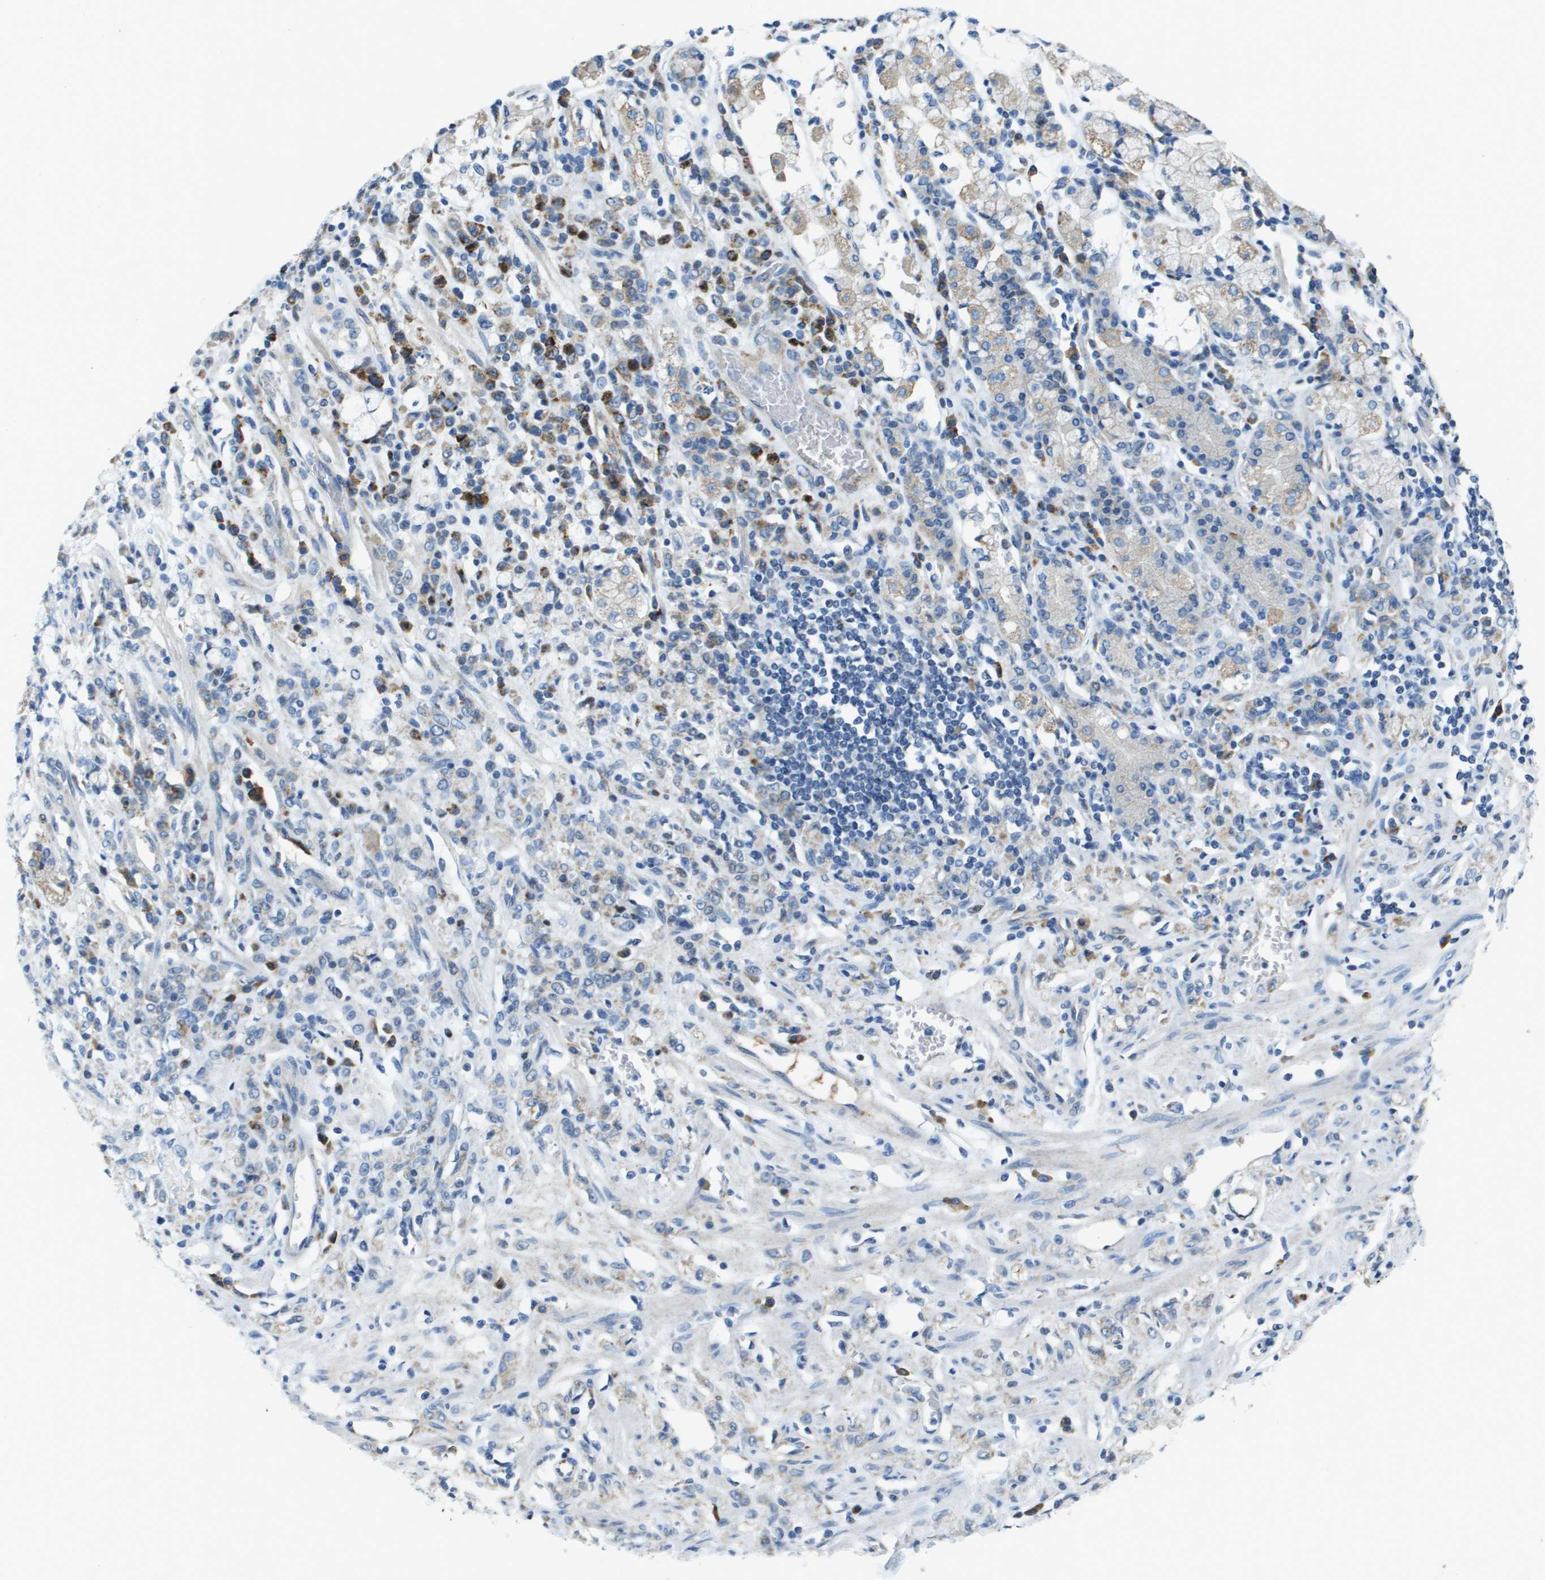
{"staining": {"intensity": "moderate", "quantity": "<25%", "location": "cytoplasmic/membranous"}, "tissue": "stomach cancer", "cell_type": "Tumor cells", "image_type": "cancer", "snomed": [{"axis": "morphology", "description": "Normal tissue, NOS"}, {"axis": "morphology", "description": "Adenocarcinoma, NOS"}, {"axis": "topography", "description": "Stomach"}], "caption": "Tumor cells display moderate cytoplasmic/membranous positivity in approximately <25% of cells in stomach cancer (adenocarcinoma).", "gene": "SDC1", "patient": {"sex": "male", "age": 82}}